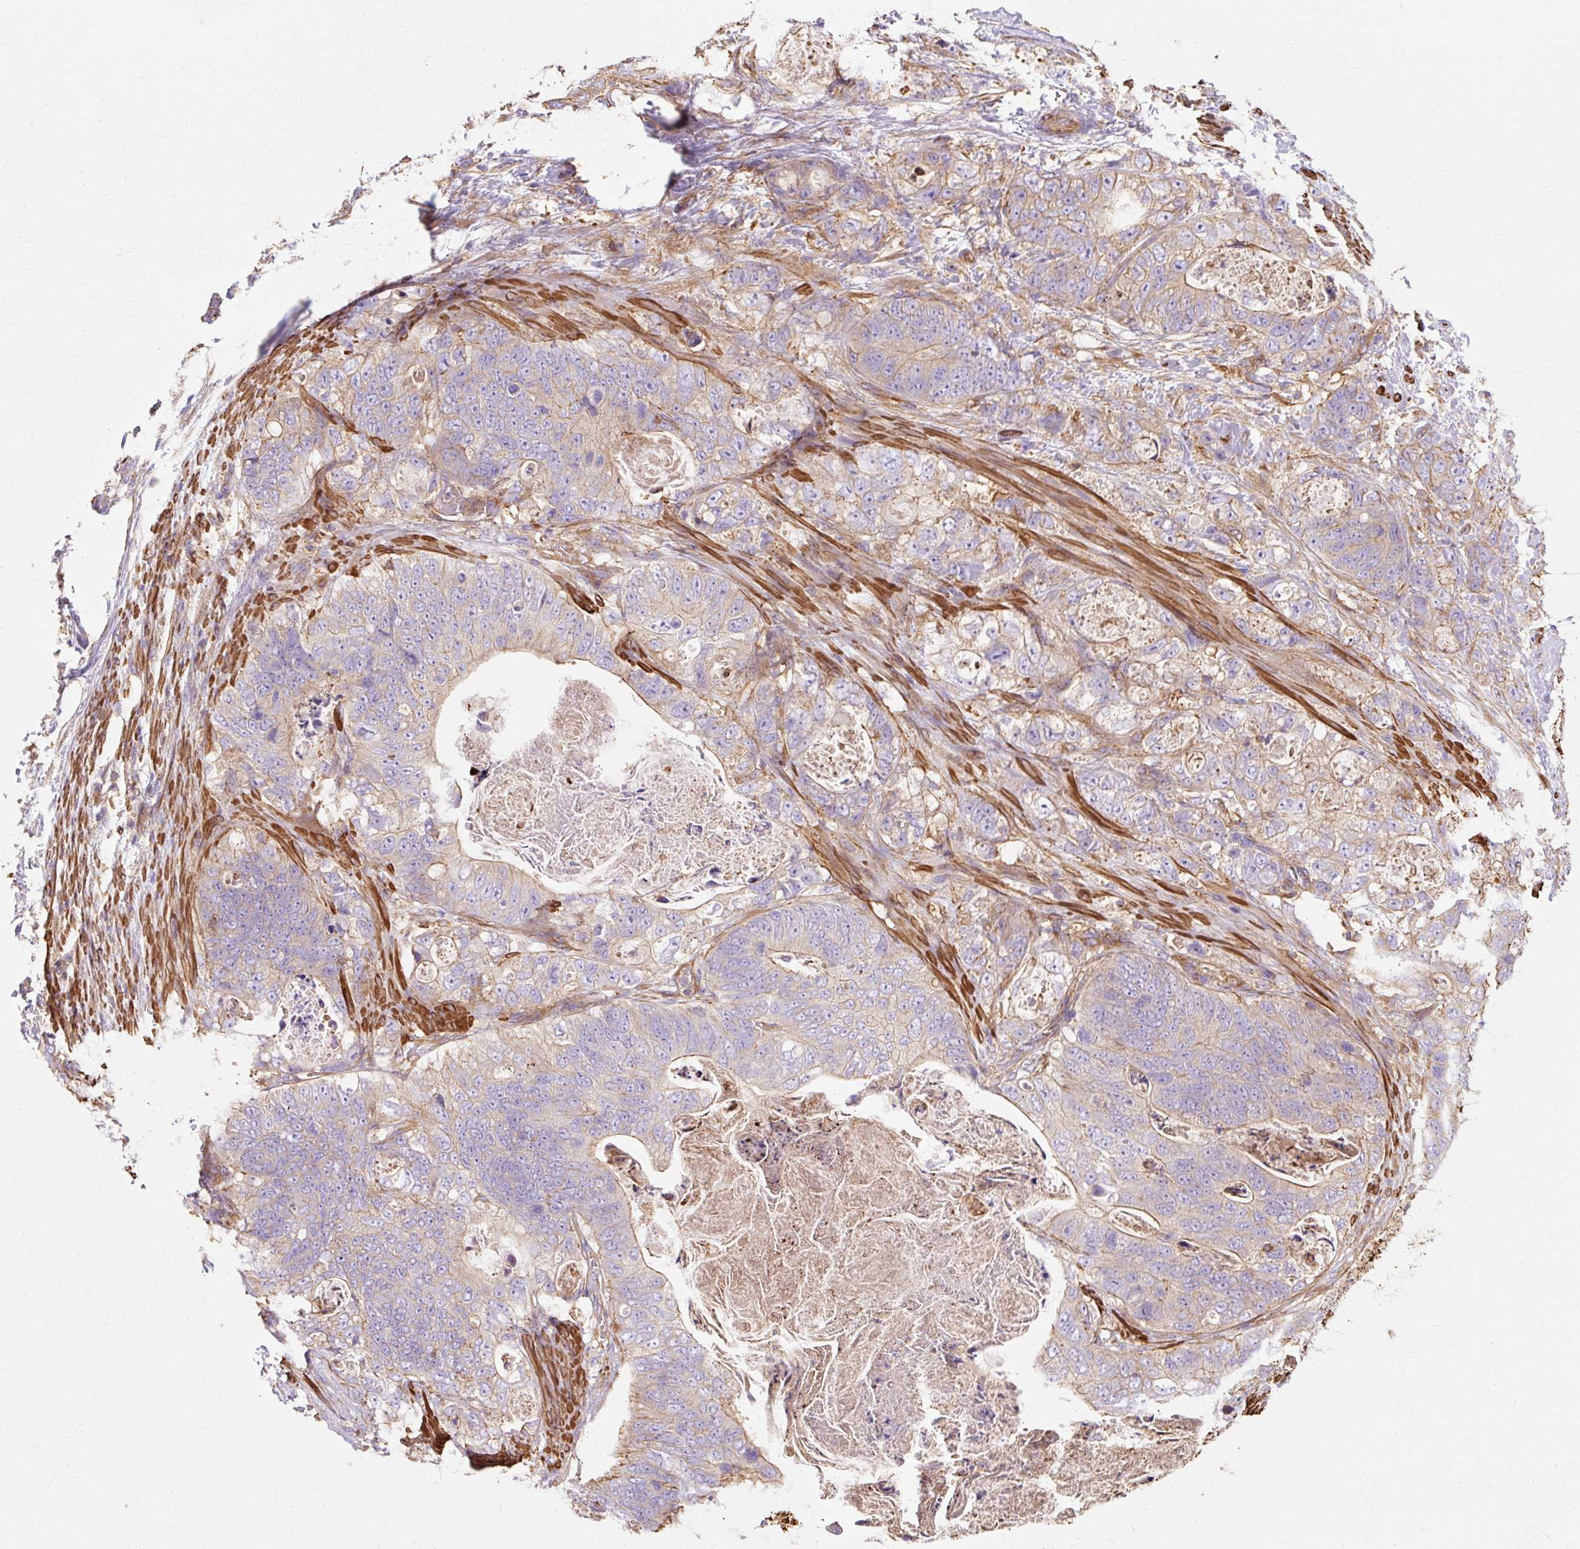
{"staining": {"intensity": "moderate", "quantity": "<25%", "location": "cytoplasmic/membranous"}, "tissue": "stomach cancer", "cell_type": "Tumor cells", "image_type": "cancer", "snomed": [{"axis": "morphology", "description": "Normal tissue, NOS"}, {"axis": "morphology", "description": "Adenocarcinoma, NOS"}, {"axis": "topography", "description": "Stomach"}], "caption": "This photomicrograph demonstrates adenocarcinoma (stomach) stained with IHC to label a protein in brown. The cytoplasmic/membranous of tumor cells show moderate positivity for the protein. Nuclei are counter-stained blue.", "gene": "TBC1D2B", "patient": {"sex": "female", "age": 89}}